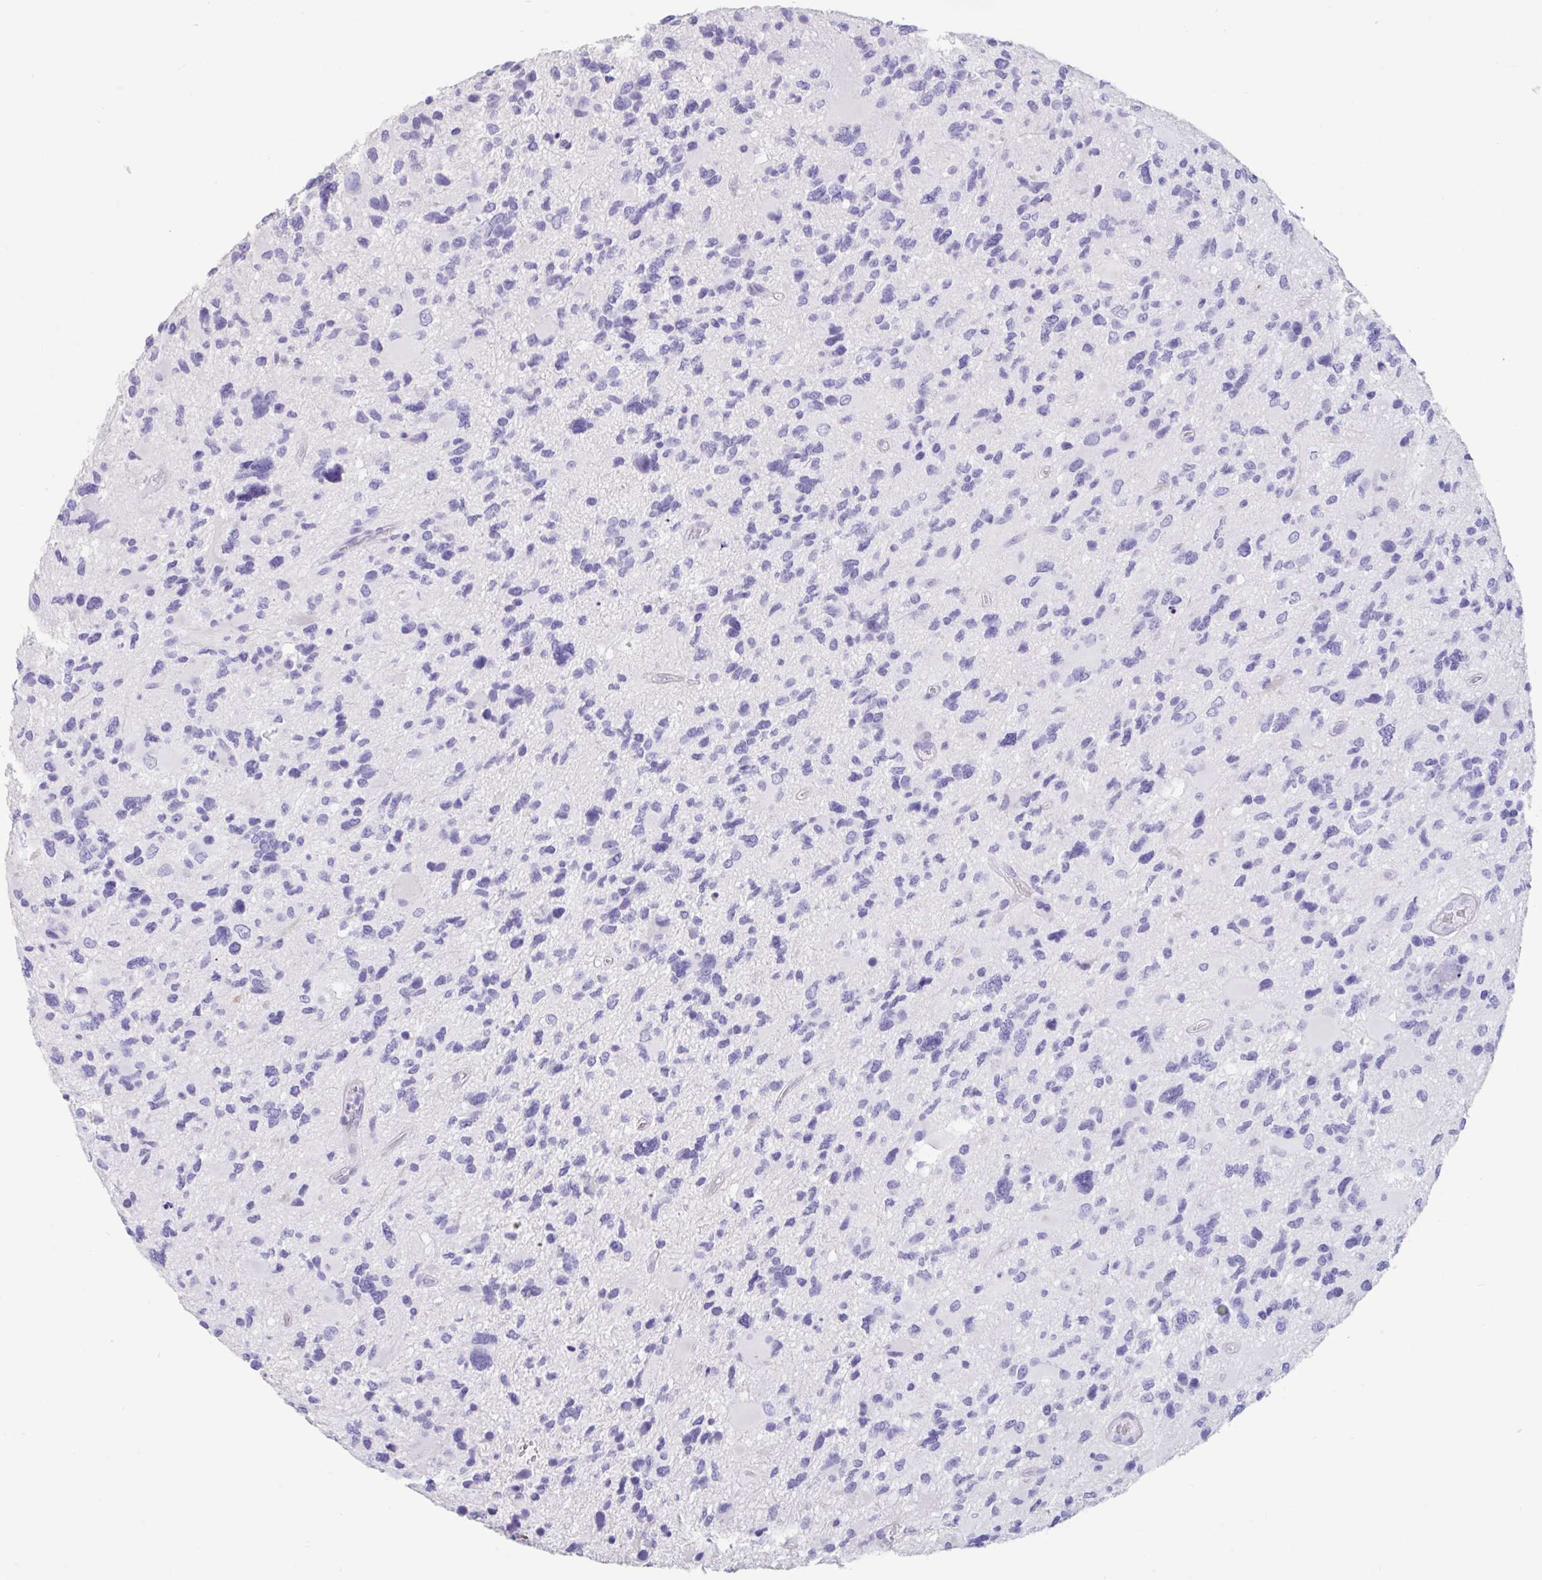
{"staining": {"intensity": "negative", "quantity": "none", "location": "none"}, "tissue": "glioma", "cell_type": "Tumor cells", "image_type": "cancer", "snomed": [{"axis": "morphology", "description": "Glioma, malignant, High grade"}, {"axis": "topography", "description": "Brain"}], "caption": "Human malignant high-grade glioma stained for a protein using immunohistochemistry shows no positivity in tumor cells.", "gene": "TNNC1", "patient": {"sex": "female", "age": 11}}